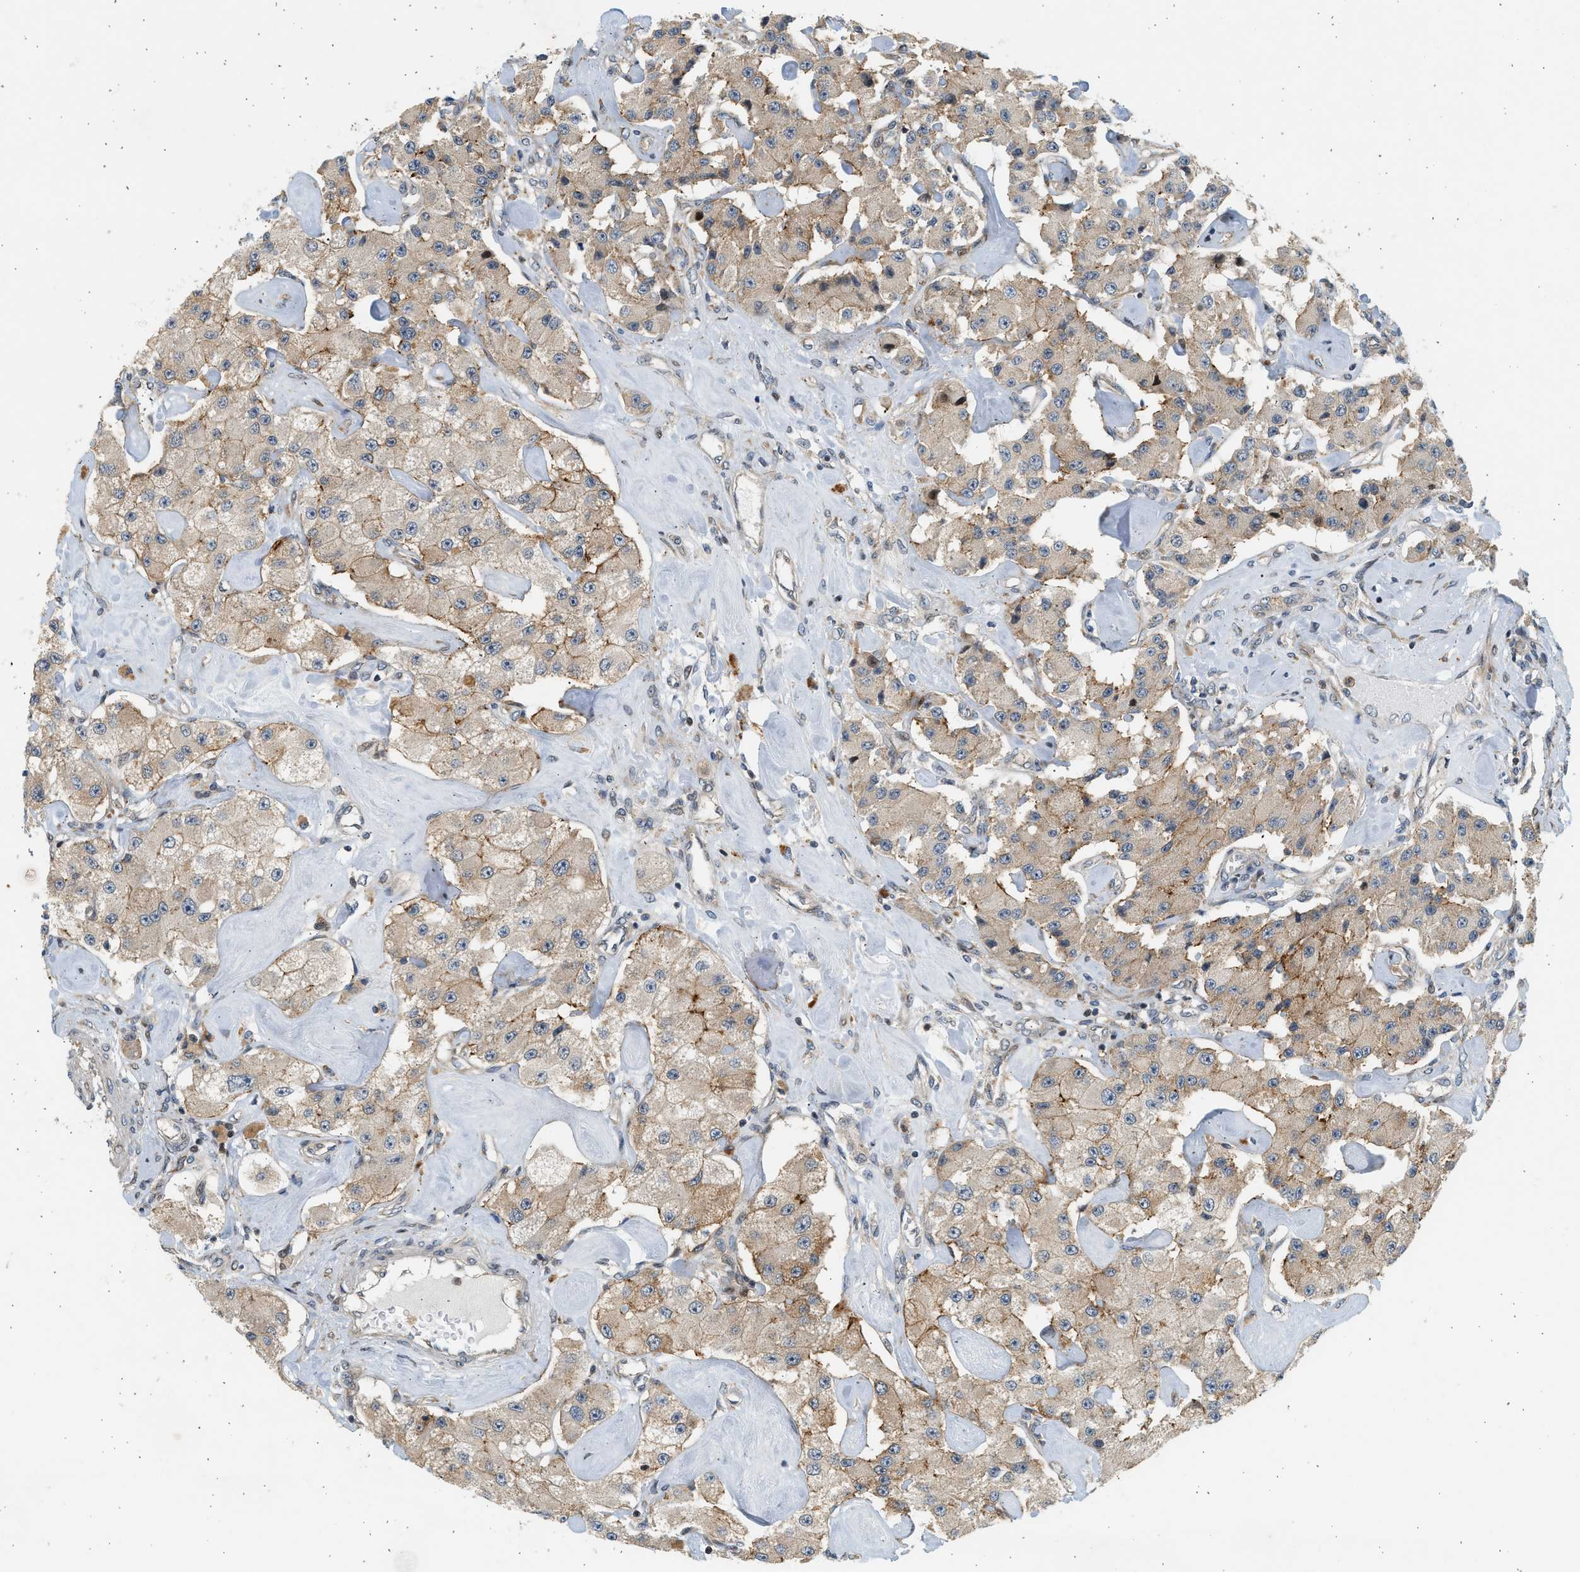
{"staining": {"intensity": "weak", "quantity": ">75%", "location": "cytoplasmic/membranous"}, "tissue": "carcinoid", "cell_type": "Tumor cells", "image_type": "cancer", "snomed": [{"axis": "morphology", "description": "Carcinoid, malignant, NOS"}, {"axis": "topography", "description": "Pancreas"}], "caption": "Weak cytoplasmic/membranous staining is seen in approximately >75% of tumor cells in carcinoid. The staining was performed using DAB to visualize the protein expression in brown, while the nuclei were stained in blue with hematoxylin (Magnification: 20x).", "gene": "NRSN2", "patient": {"sex": "male", "age": 41}}